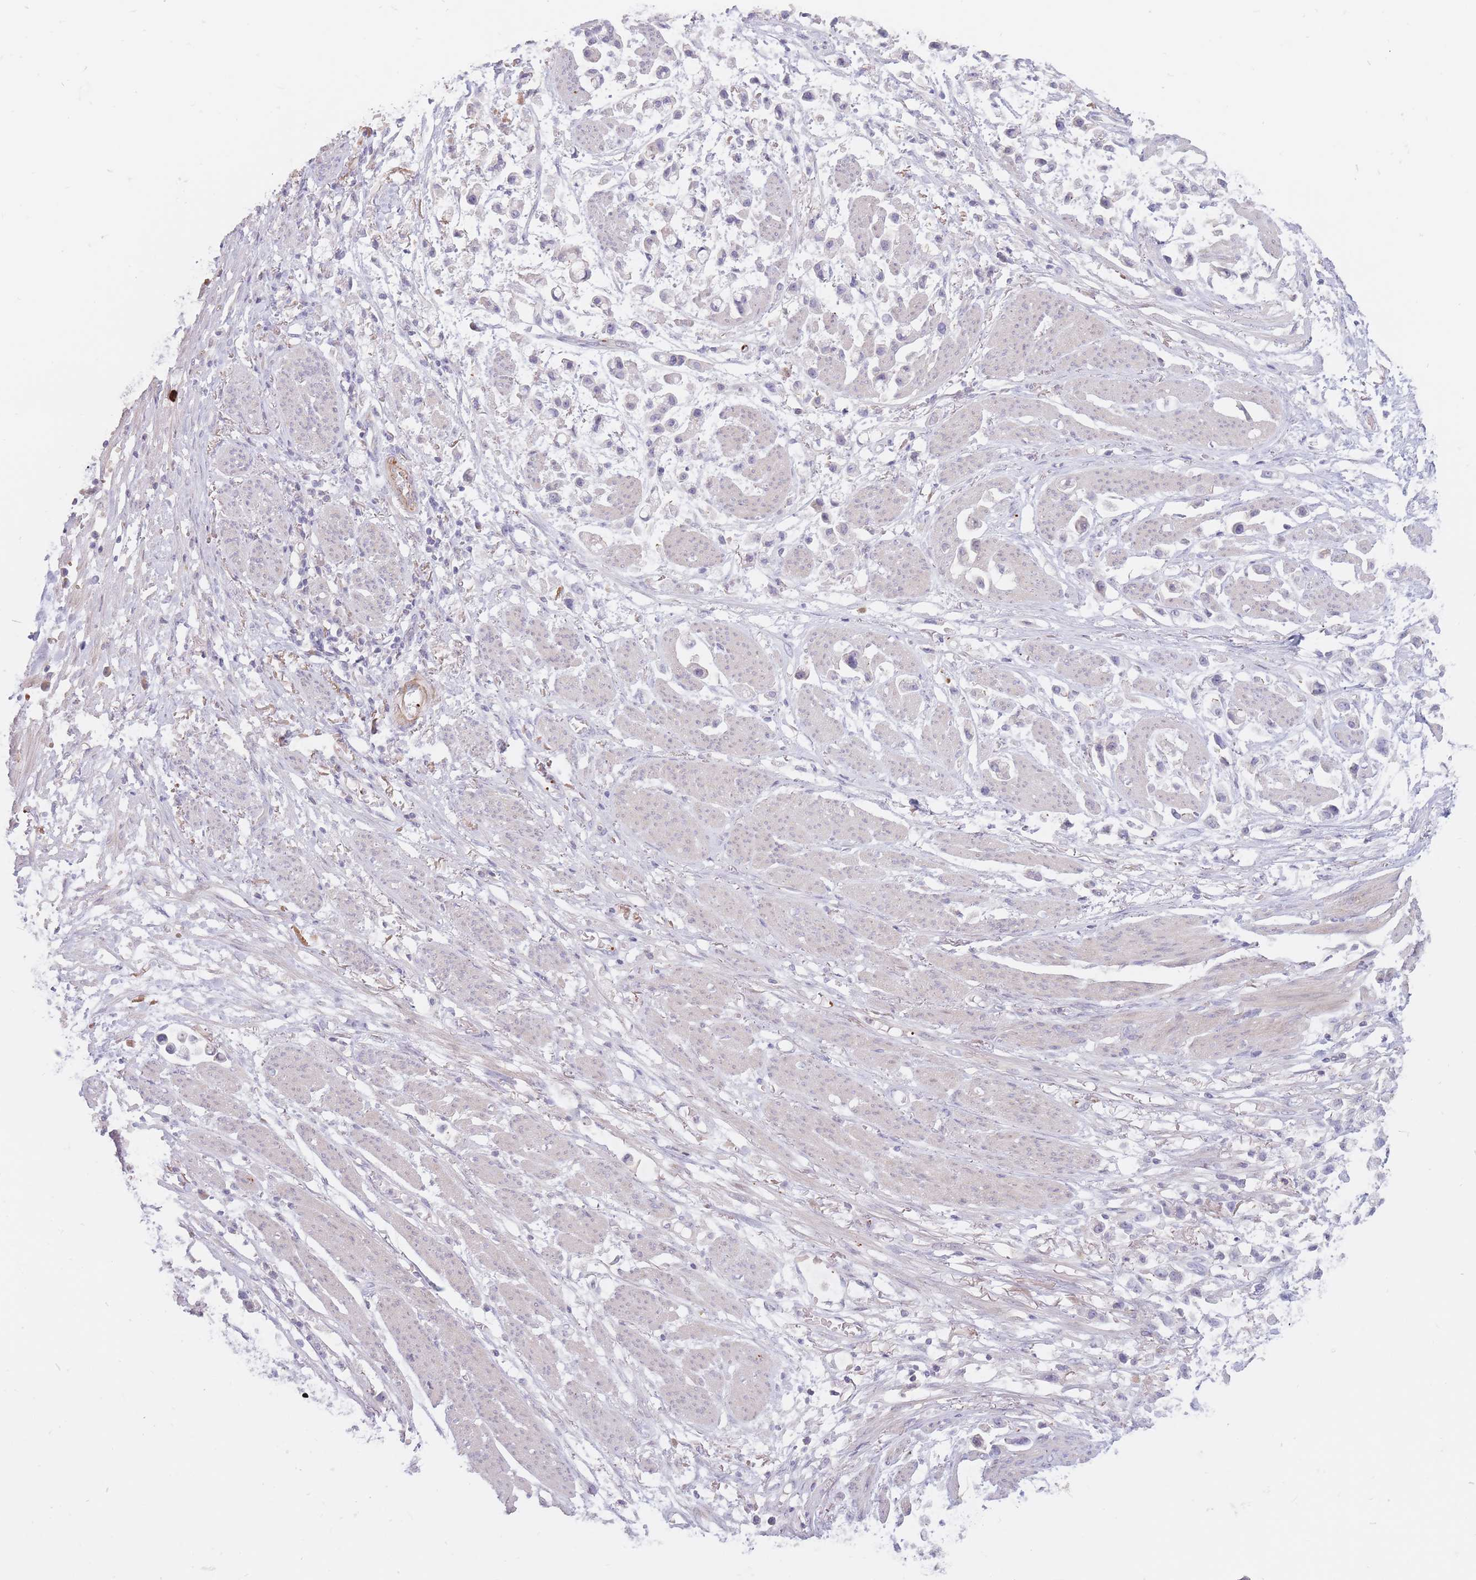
{"staining": {"intensity": "negative", "quantity": "none", "location": "none"}, "tissue": "stomach cancer", "cell_type": "Tumor cells", "image_type": "cancer", "snomed": [{"axis": "morphology", "description": "Adenocarcinoma, NOS"}, {"axis": "topography", "description": "Stomach"}], "caption": "Immunohistochemistry micrograph of human stomach cancer (adenocarcinoma) stained for a protein (brown), which shows no positivity in tumor cells.", "gene": "PTGDR", "patient": {"sex": "female", "age": 81}}